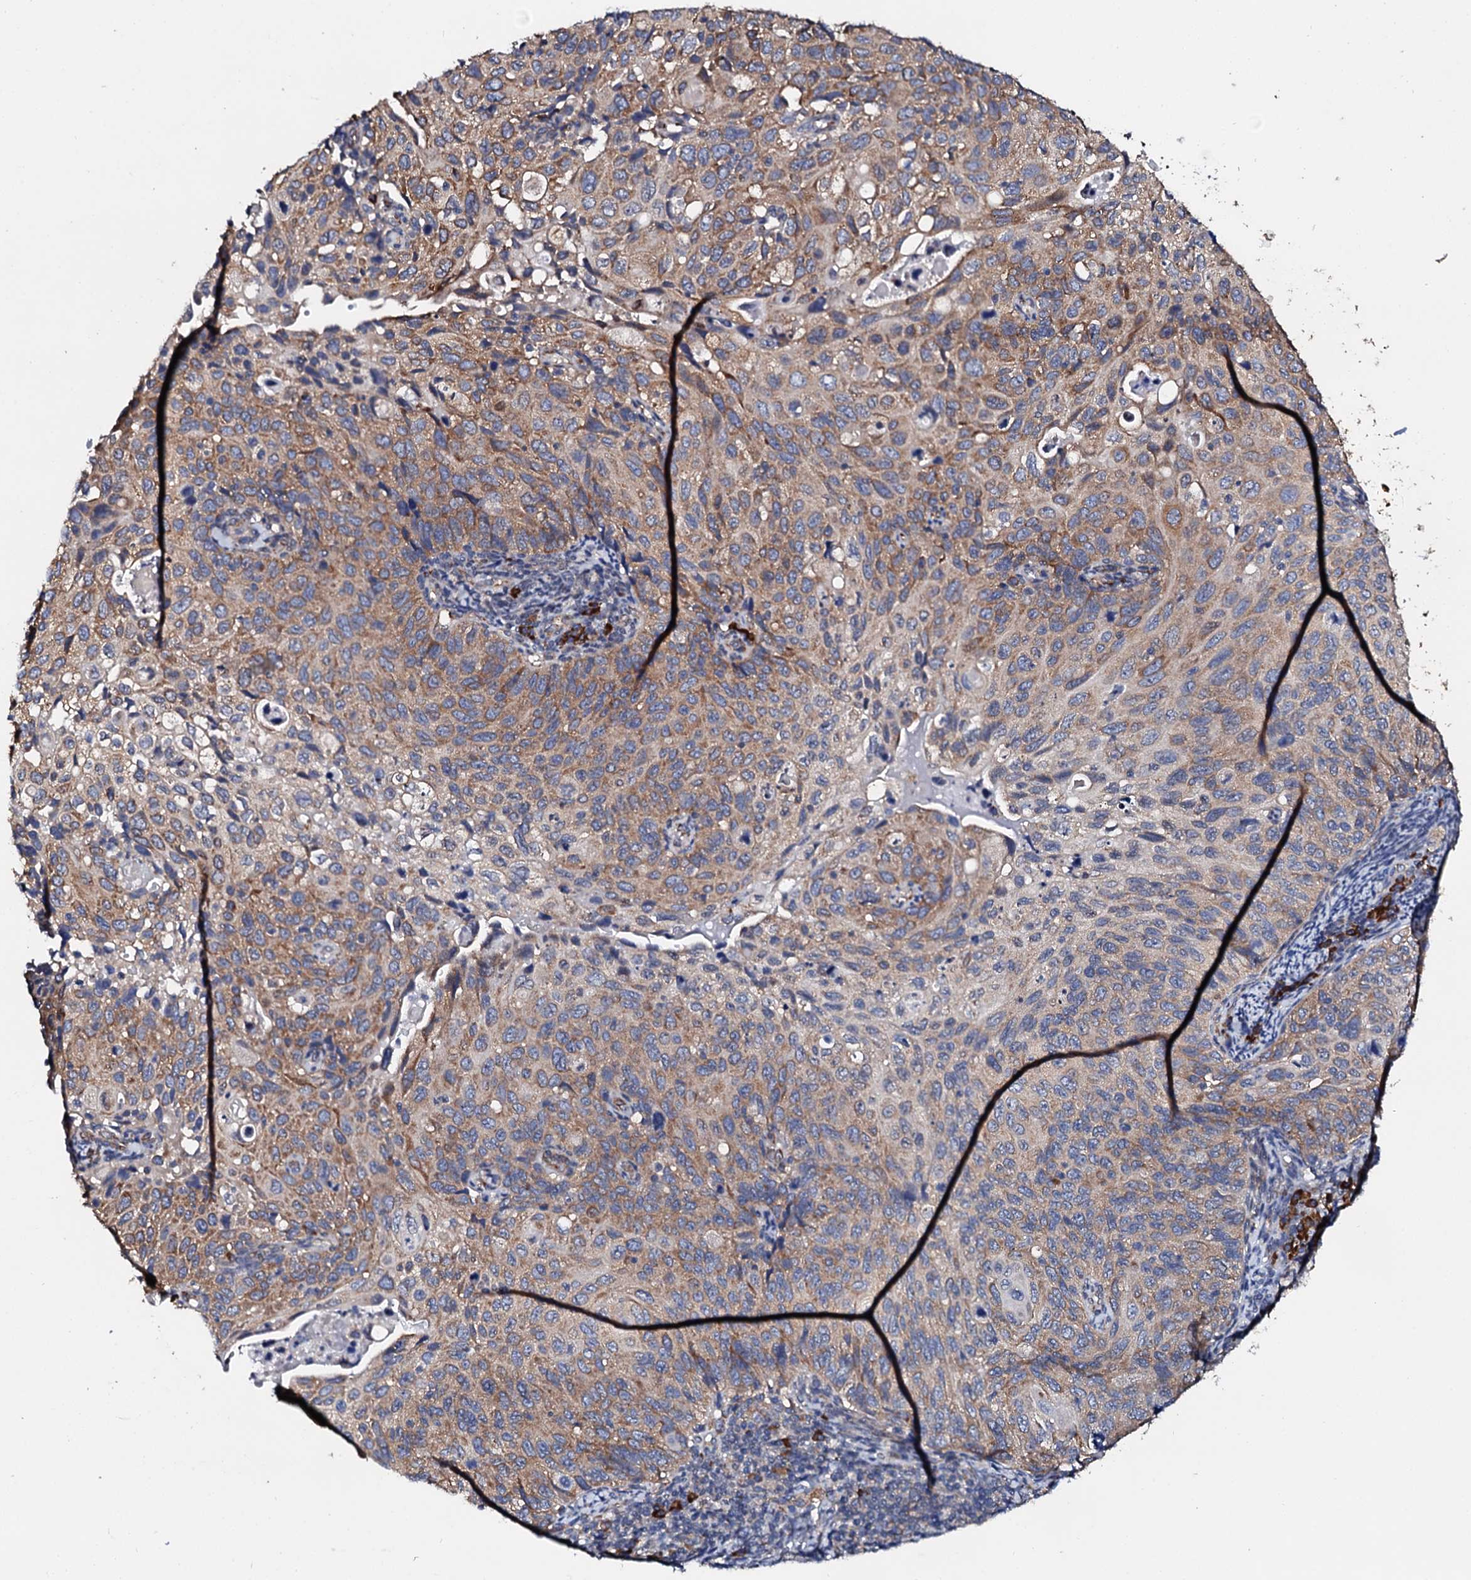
{"staining": {"intensity": "moderate", "quantity": "25%-75%", "location": "cytoplasmic/membranous"}, "tissue": "cervical cancer", "cell_type": "Tumor cells", "image_type": "cancer", "snomed": [{"axis": "morphology", "description": "Squamous cell carcinoma, NOS"}, {"axis": "topography", "description": "Cervix"}], "caption": "Protein positivity by immunohistochemistry (IHC) reveals moderate cytoplasmic/membranous positivity in about 25%-75% of tumor cells in cervical squamous cell carcinoma. (DAB (3,3'-diaminobenzidine) IHC with brightfield microscopy, high magnification).", "gene": "NUP58", "patient": {"sex": "female", "age": 70}}